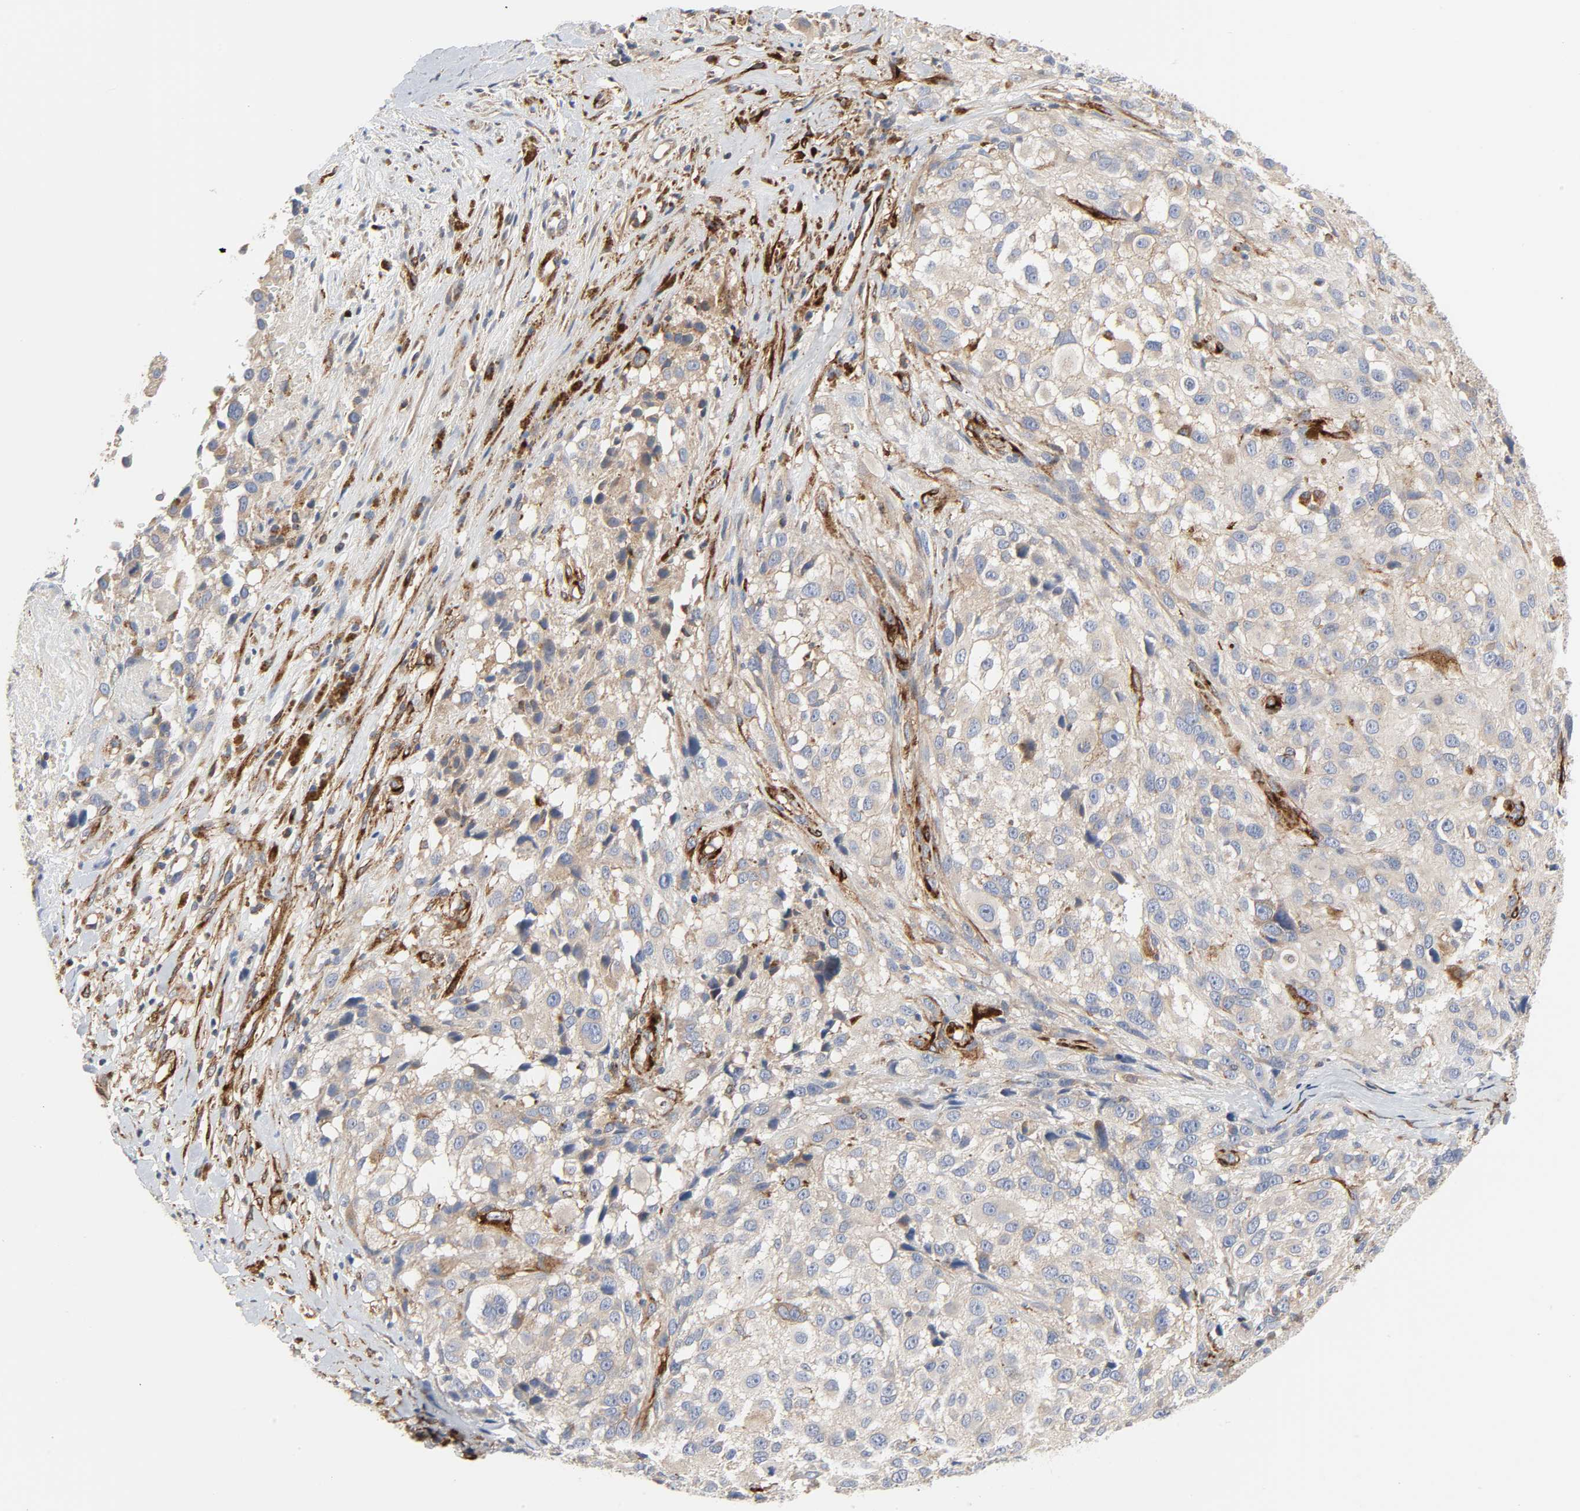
{"staining": {"intensity": "weak", "quantity": ">75%", "location": "cytoplasmic/membranous"}, "tissue": "melanoma", "cell_type": "Tumor cells", "image_type": "cancer", "snomed": [{"axis": "morphology", "description": "Necrosis, NOS"}, {"axis": "morphology", "description": "Malignant melanoma, NOS"}, {"axis": "topography", "description": "Skin"}], "caption": "Weak cytoplasmic/membranous protein expression is appreciated in about >75% of tumor cells in malignant melanoma.", "gene": "ARHGAP1", "patient": {"sex": "female", "age": 87}}